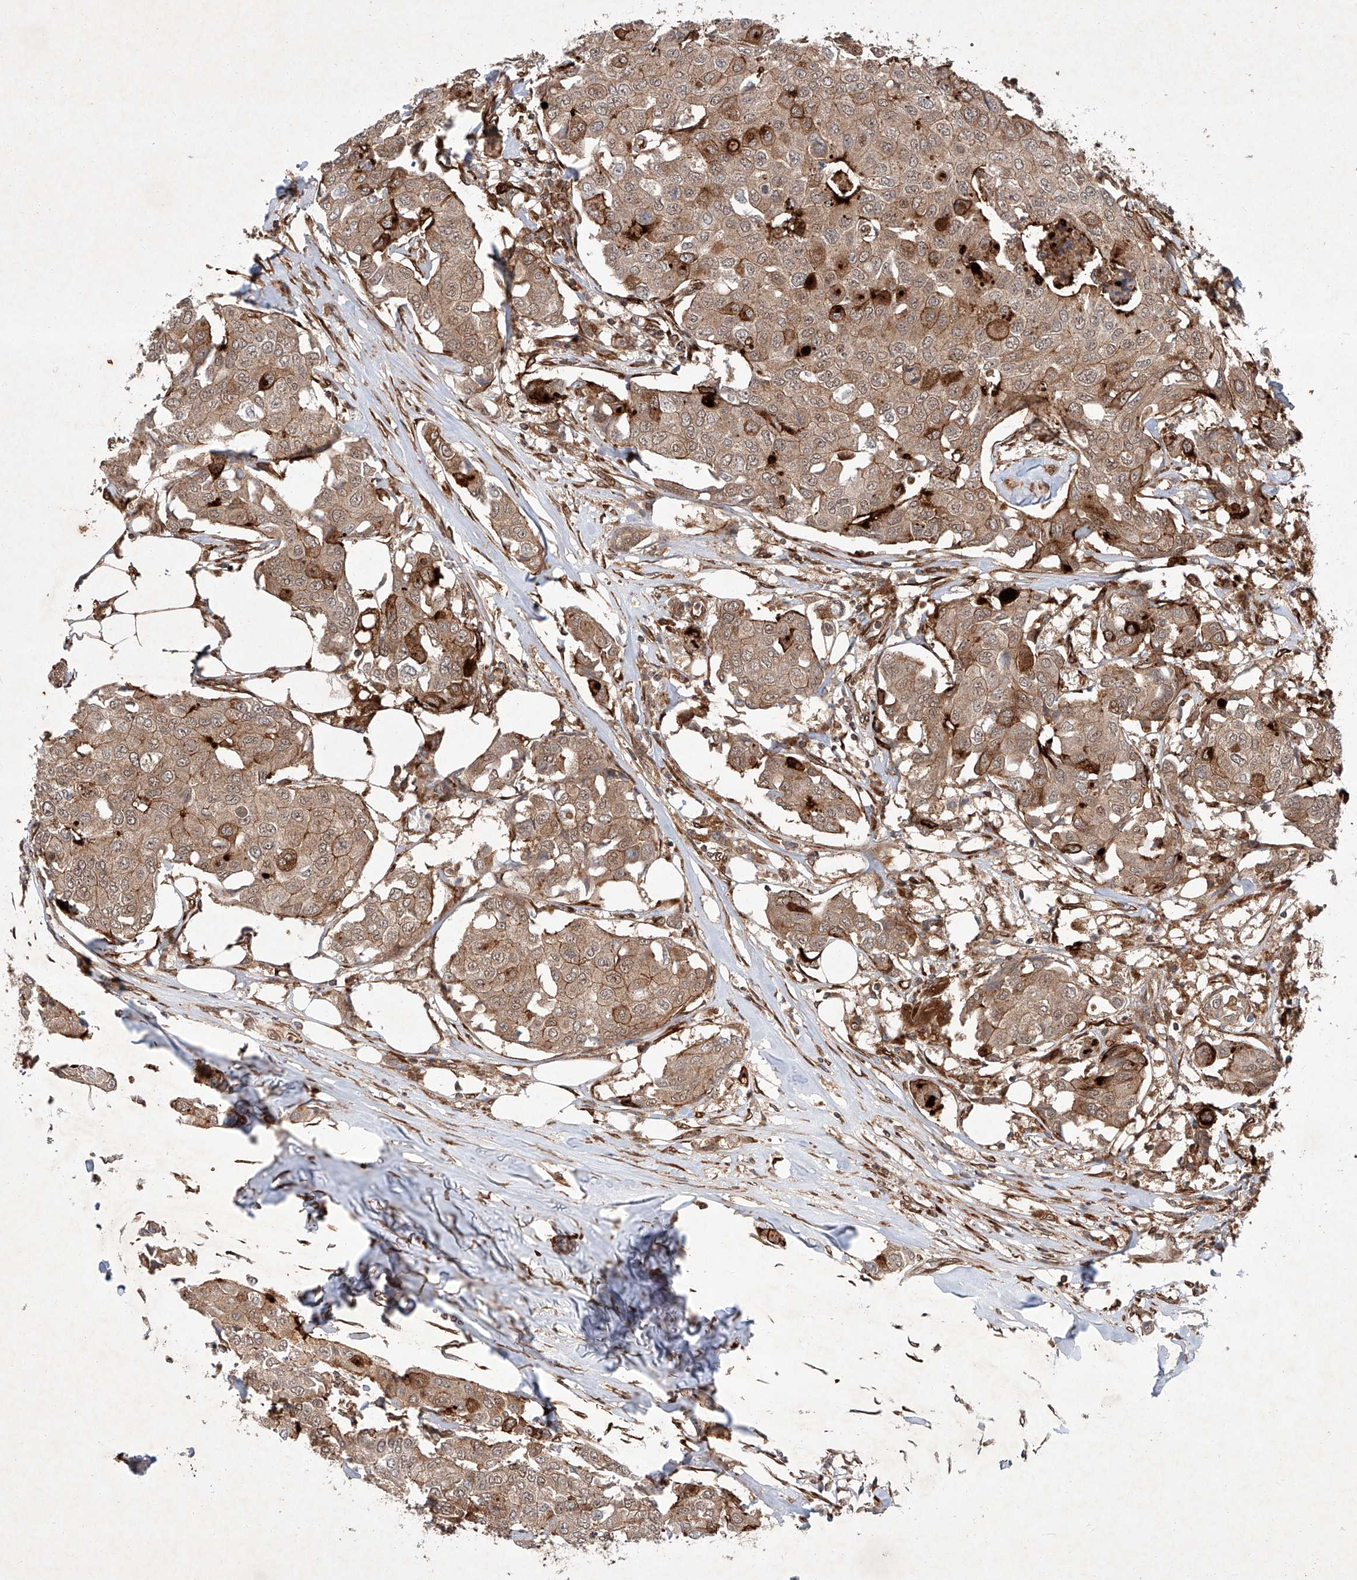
{"staining": {"intensity": "moderate", "quantity": ">75%", "location": "cytoplasmic/membranous"}, "tissue": "breast cancer", "cell_type": "Tumor cells", "image_type": "cancer", "snomed": [{"axis": "morphology", "description": "Duct carcinoma"}, {"axis": "topography", "description": "Breast"}], "caption": "High-power microscopy captured an IHC image of invasive ductal carcinoma (breast), revealing moderate cytoplasmic/membranous staining in about >75% of tumor cells.", "gene": "ZFP28", "patient": {"sex": "female", "age": 80}}